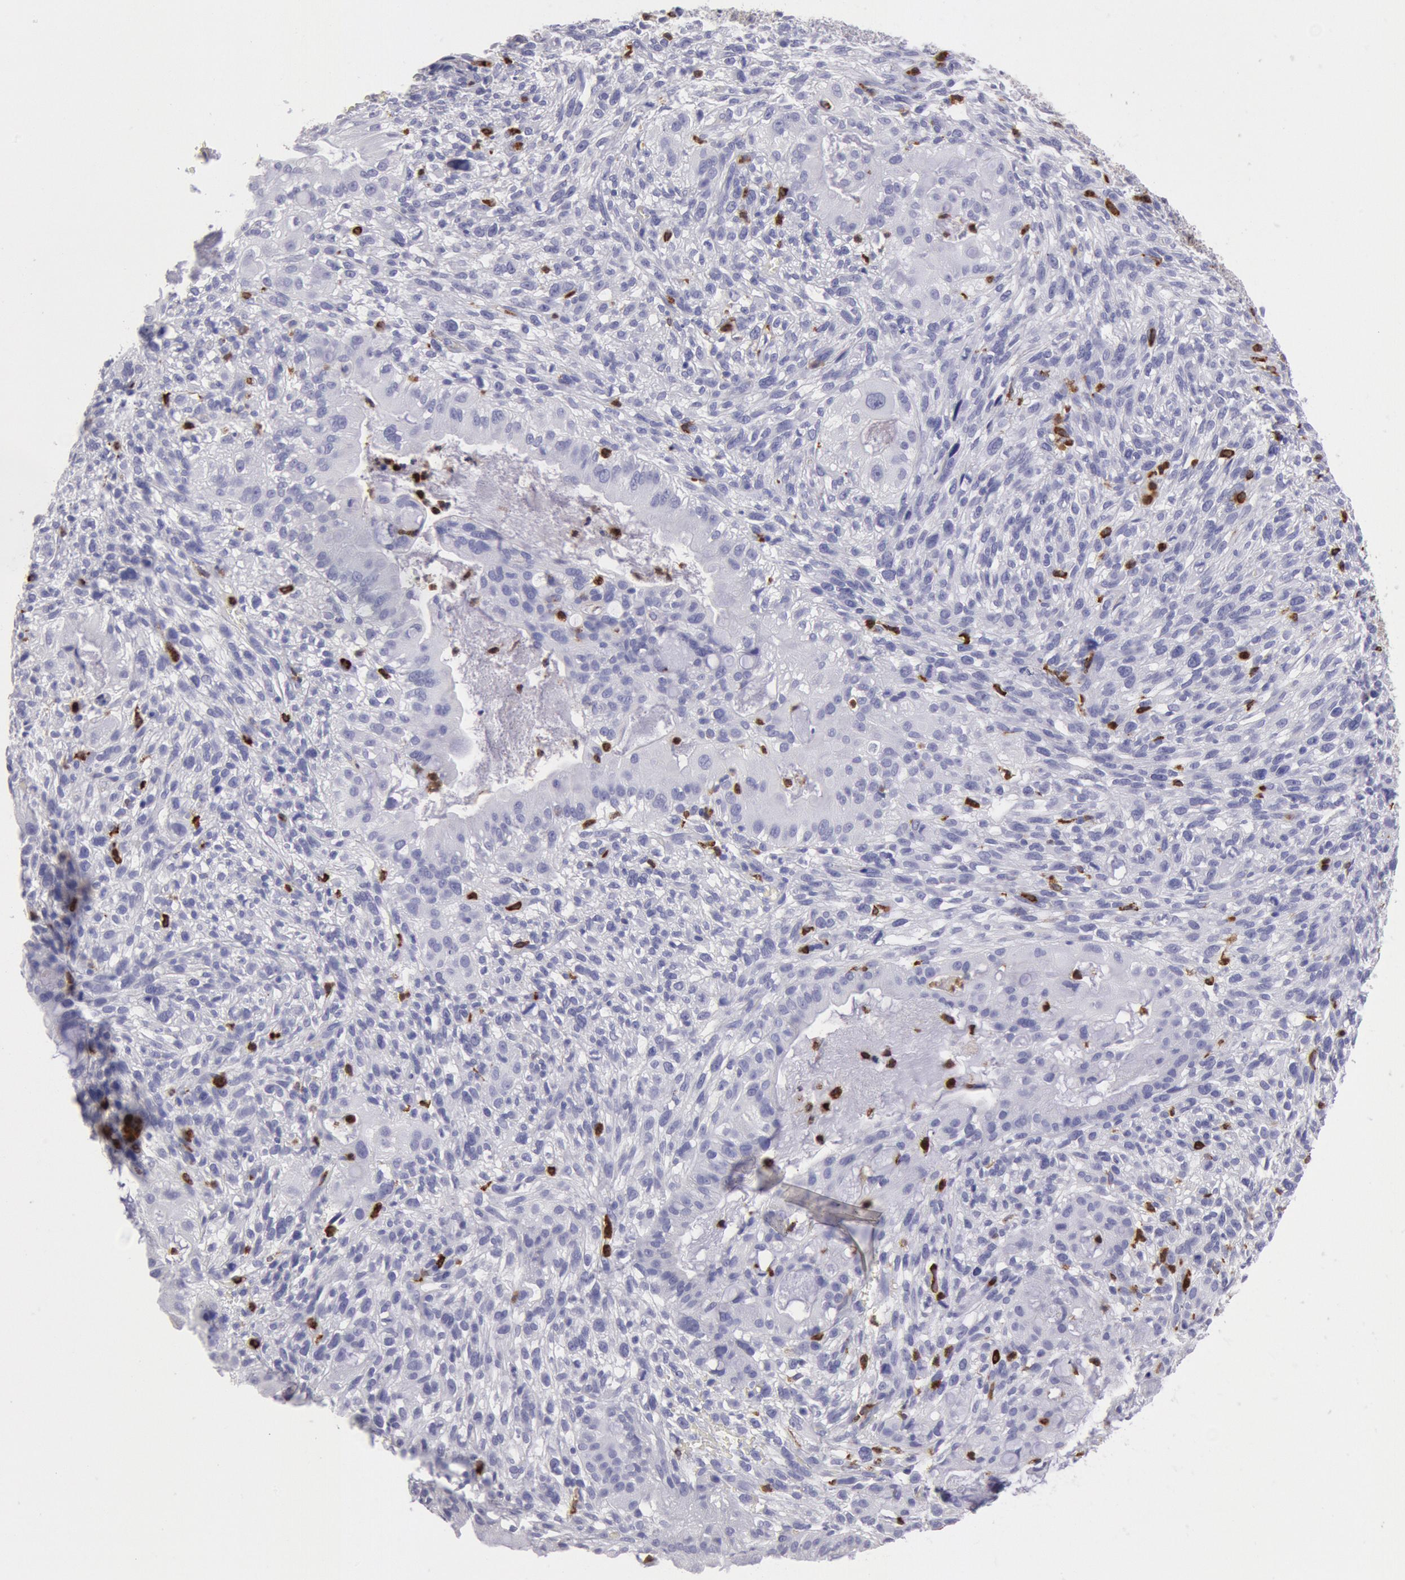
{"staining": {"intensity": "negative", "quantity": "none", "location": "none"}, "tissue": "cervical cancer", "cell_type": "Tumor cells", "image_type": "cancer", "snomed": [{"axis": "morphology", "description": "Adenocarcinoma, NOS"}, {"axis": "topography", "description": "Cervix"}], "caption": "High power microscopy histopathology image of an immunohistochemistry (IHC) micrograph of cervical cancer, revealing no significant expression in tumor cells.", "gene": "FCN1", "patient": {"sex": "female", "age": 41}}